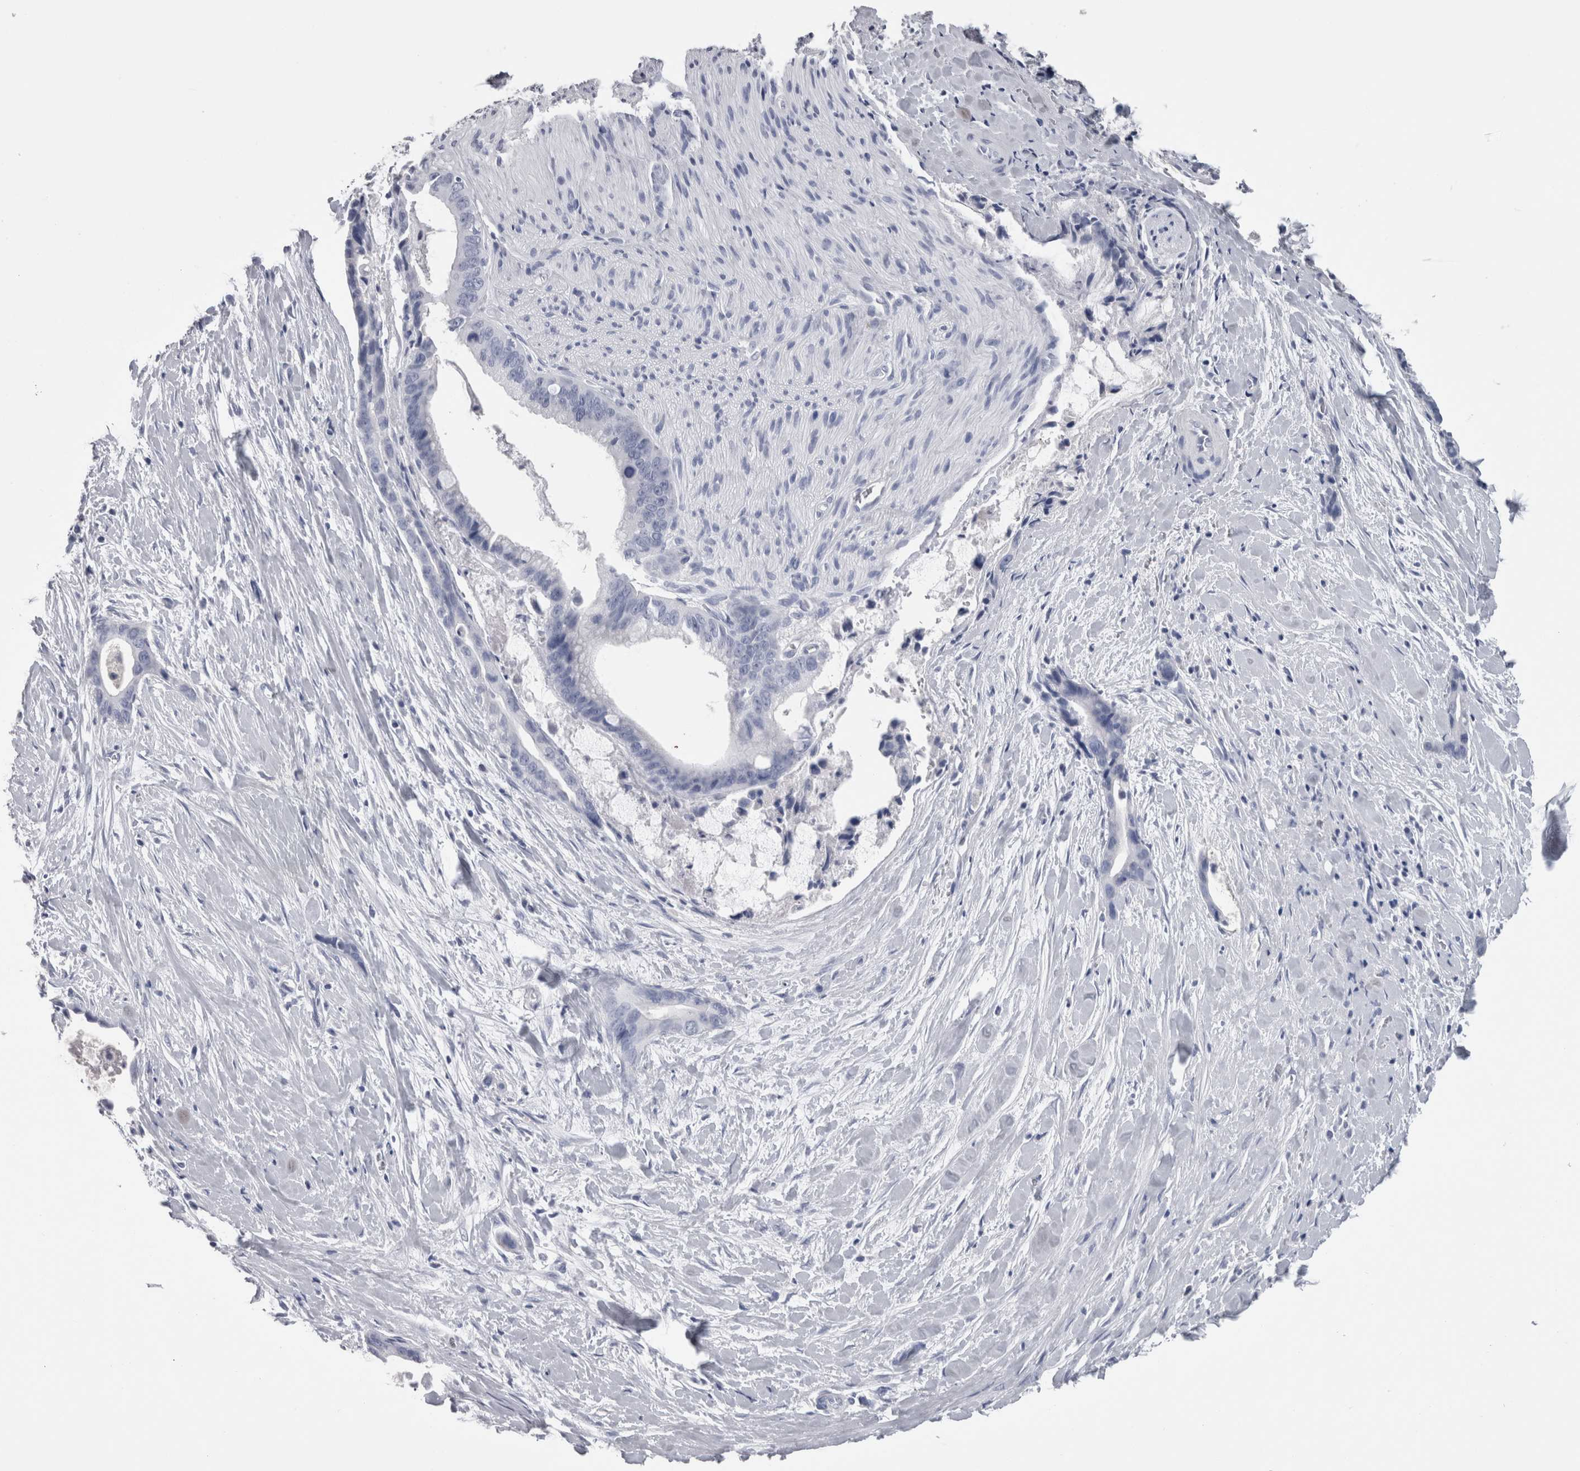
{"staining": {"intensity": "negative", "quantity": "none", "location": "none"}, "tissue": "liver cancer", "cell_type": "Tumor cells", "image_type": "cancer", "snomed": [{"axis": "morphology", "description": "Cholangiocarcinoma"}, {"axis": "topography", "description": "Liver"}], "caption": "A histopathology image of human liver cancer is negative for staining in tumor cells.", "gene": "CA8", "patient": {"sex": "female", "age": 55}}